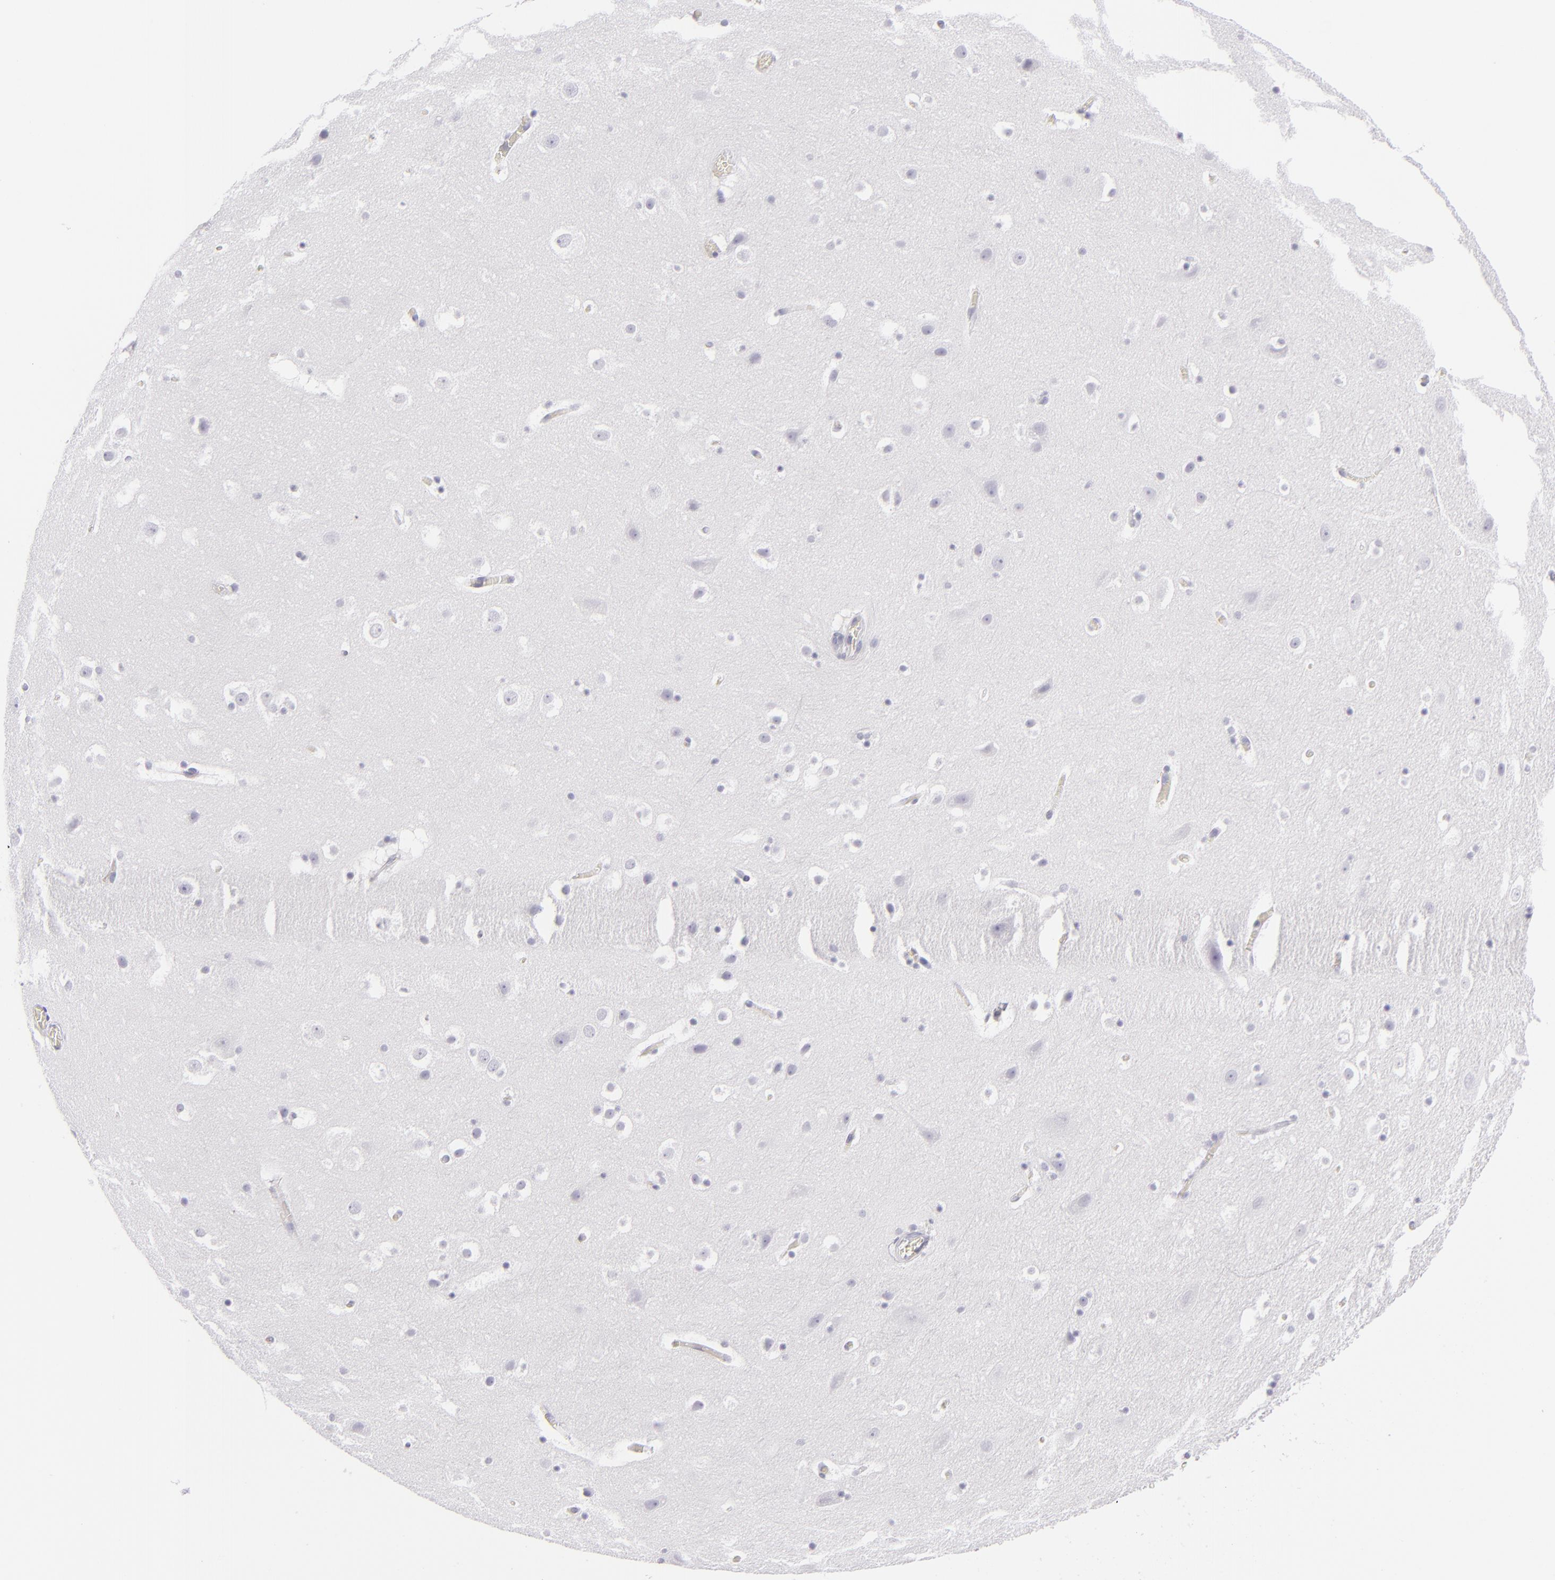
{"staining": {"intensity": "negative", "quantity": "none", "location": "none"}, "tissue": "hippocampus", "cell_type": "Glial cells", "image_type": "normal", "snomed": [{"axis": "morphology", "description": "Normal tissue, NOS"}, {"axis": "topography", "description": "Hippocampus"}], "caption": "Glial cells are negative for brown protein staining in normal hippocampus. (IHC, brightfield microscopy, high magnification).", "gene": "VIL1", "patient": {"sex": "male", "age": 45}}